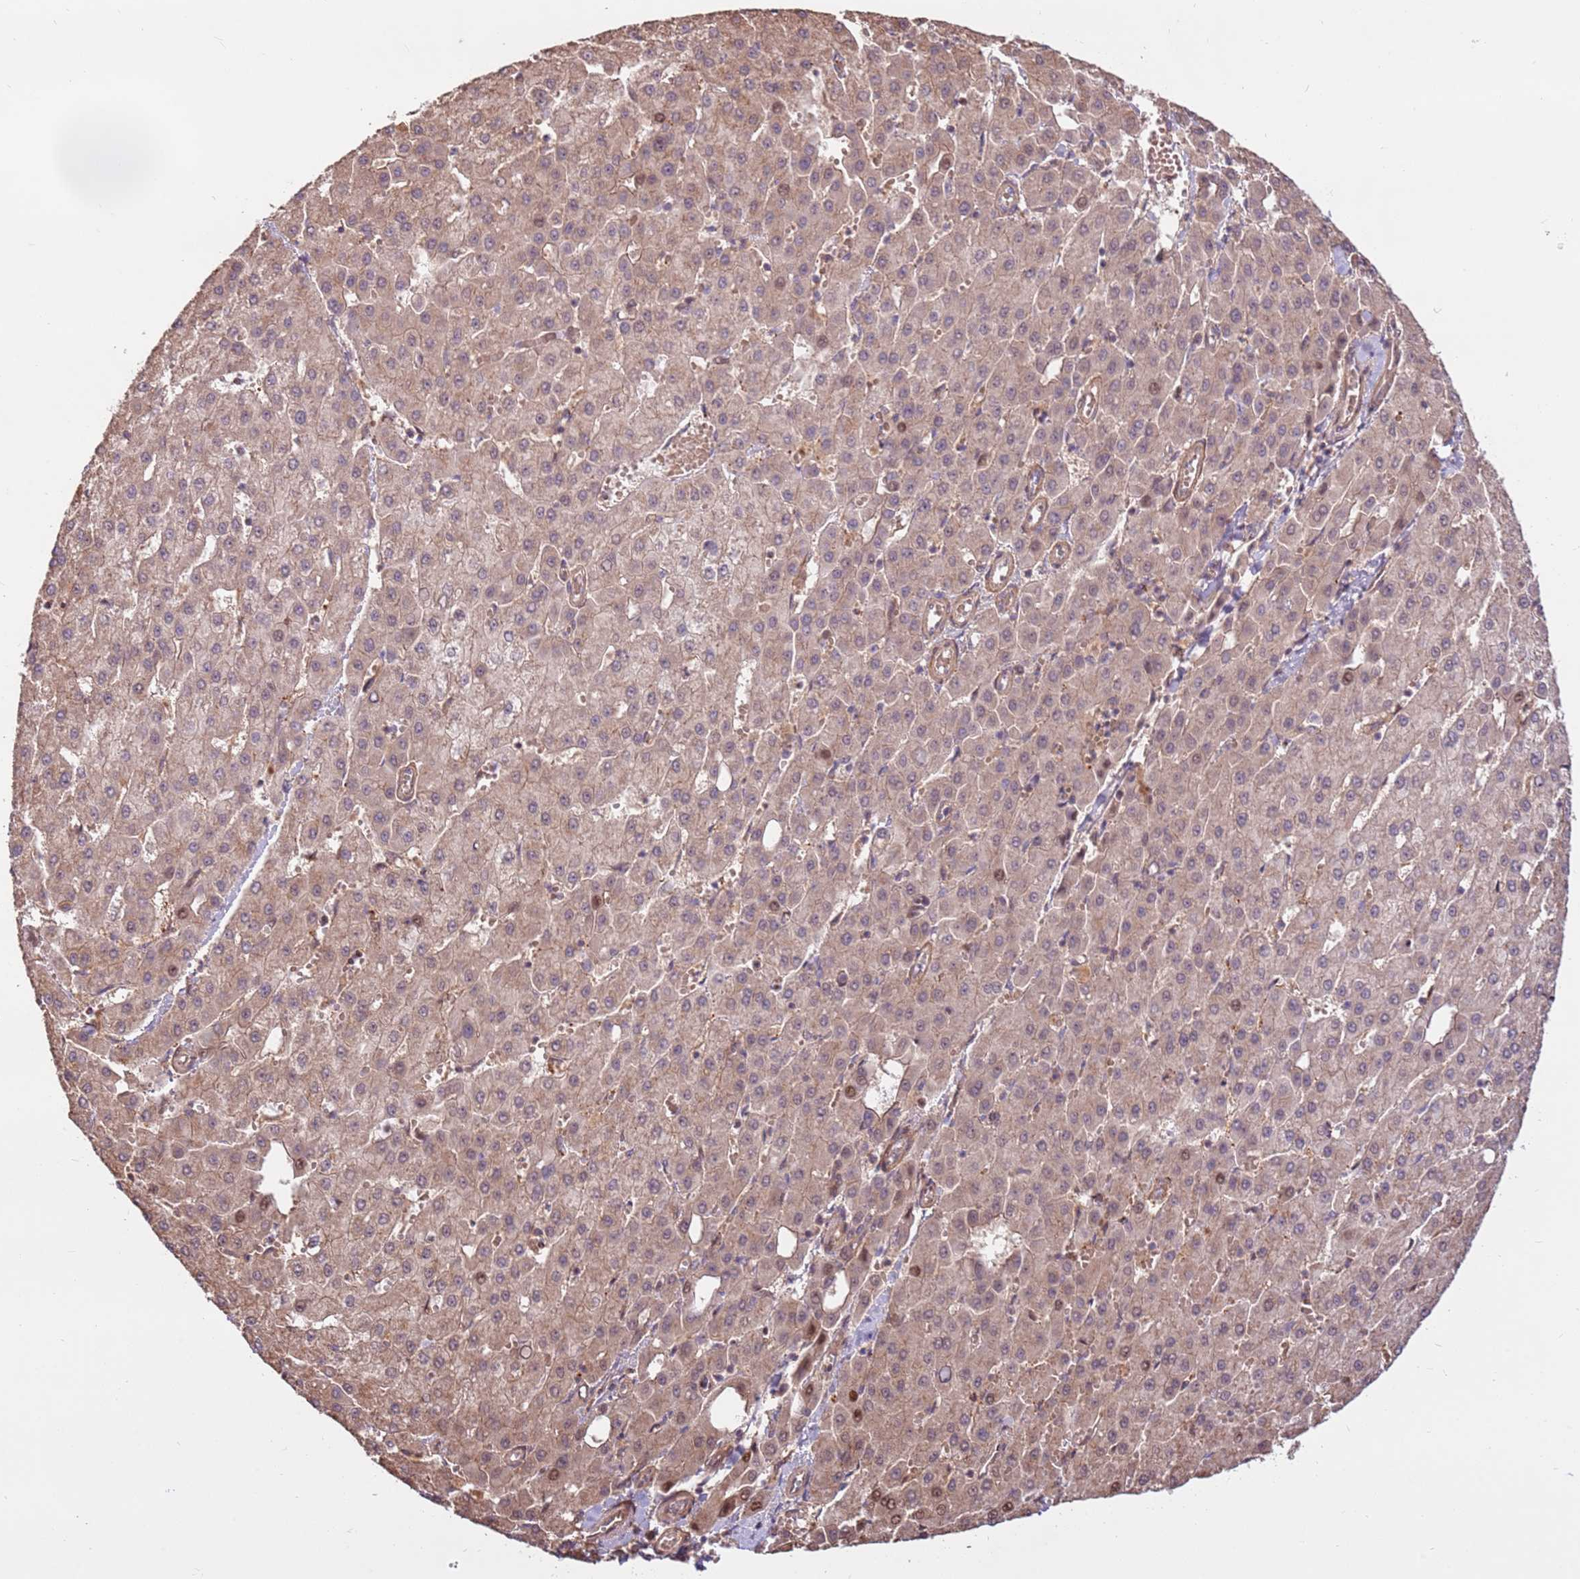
{"staining": {"intensity": "weak", "quantity": ">75%", "location": "cytoplasmic/membranous,nuclear"}, "tissue": "liver cancer", "cell_type": "Tumor cells", "image_type": "cancer", "snomed": [{"axis": "morphology", "description": "Carcinoma, Hepatocellular, NOS"}, {"axis": "topography", "description": "Liver"}], "caption": "There is low levels of weak cytoplasmic/membranous and nuclear expression in tumor cells of liver cancer (hepatocellular carcinoma), as demonstrated by immunohistochemical staining (brown color).", "gene": "CCDC112", "patient": {"sex": "male", "age": 47}}